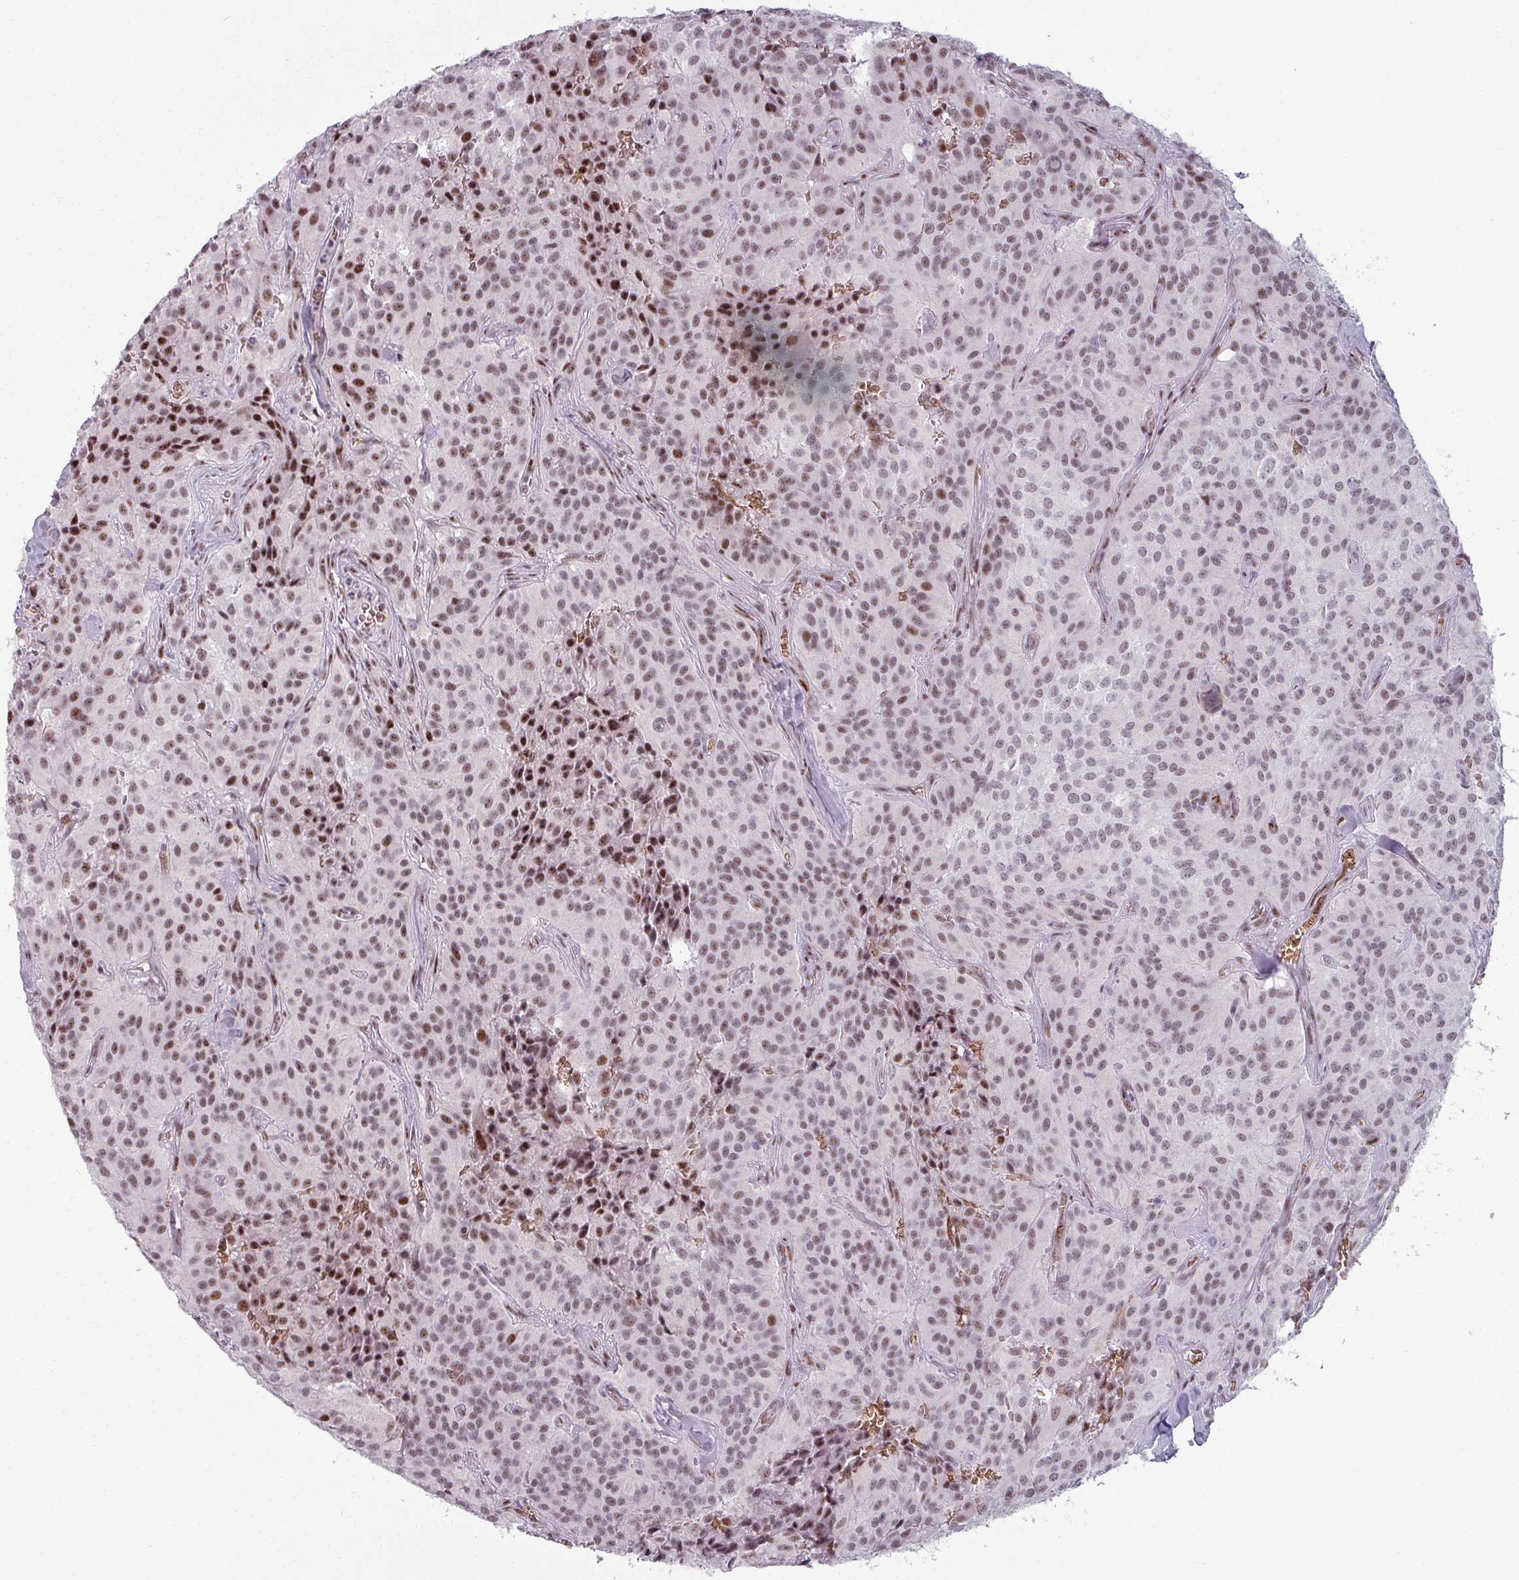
{"staining": {"intensity": "moderate", "quantity": ">75%", "location": "nuclear"}, "tissue": "glioma", "cell_type": "Tumor cells", "image_type": "cancer", "snomed": [{"axis": "morphology", "description": "Glioma, malignant, Low grade"}, {"axis": "topography", "description": "Brain"}], "caption": "High-magnification brightfield microscopy of low-grade glioma (malignant) stained with DAB (brown) and counterstained with hematoxylin (blue). tumor cells exhibit moderate nuclear expression is present in about>75% of cells.", "gene": "NCOR1", "patient": {"sex": "male", "age": 42}}